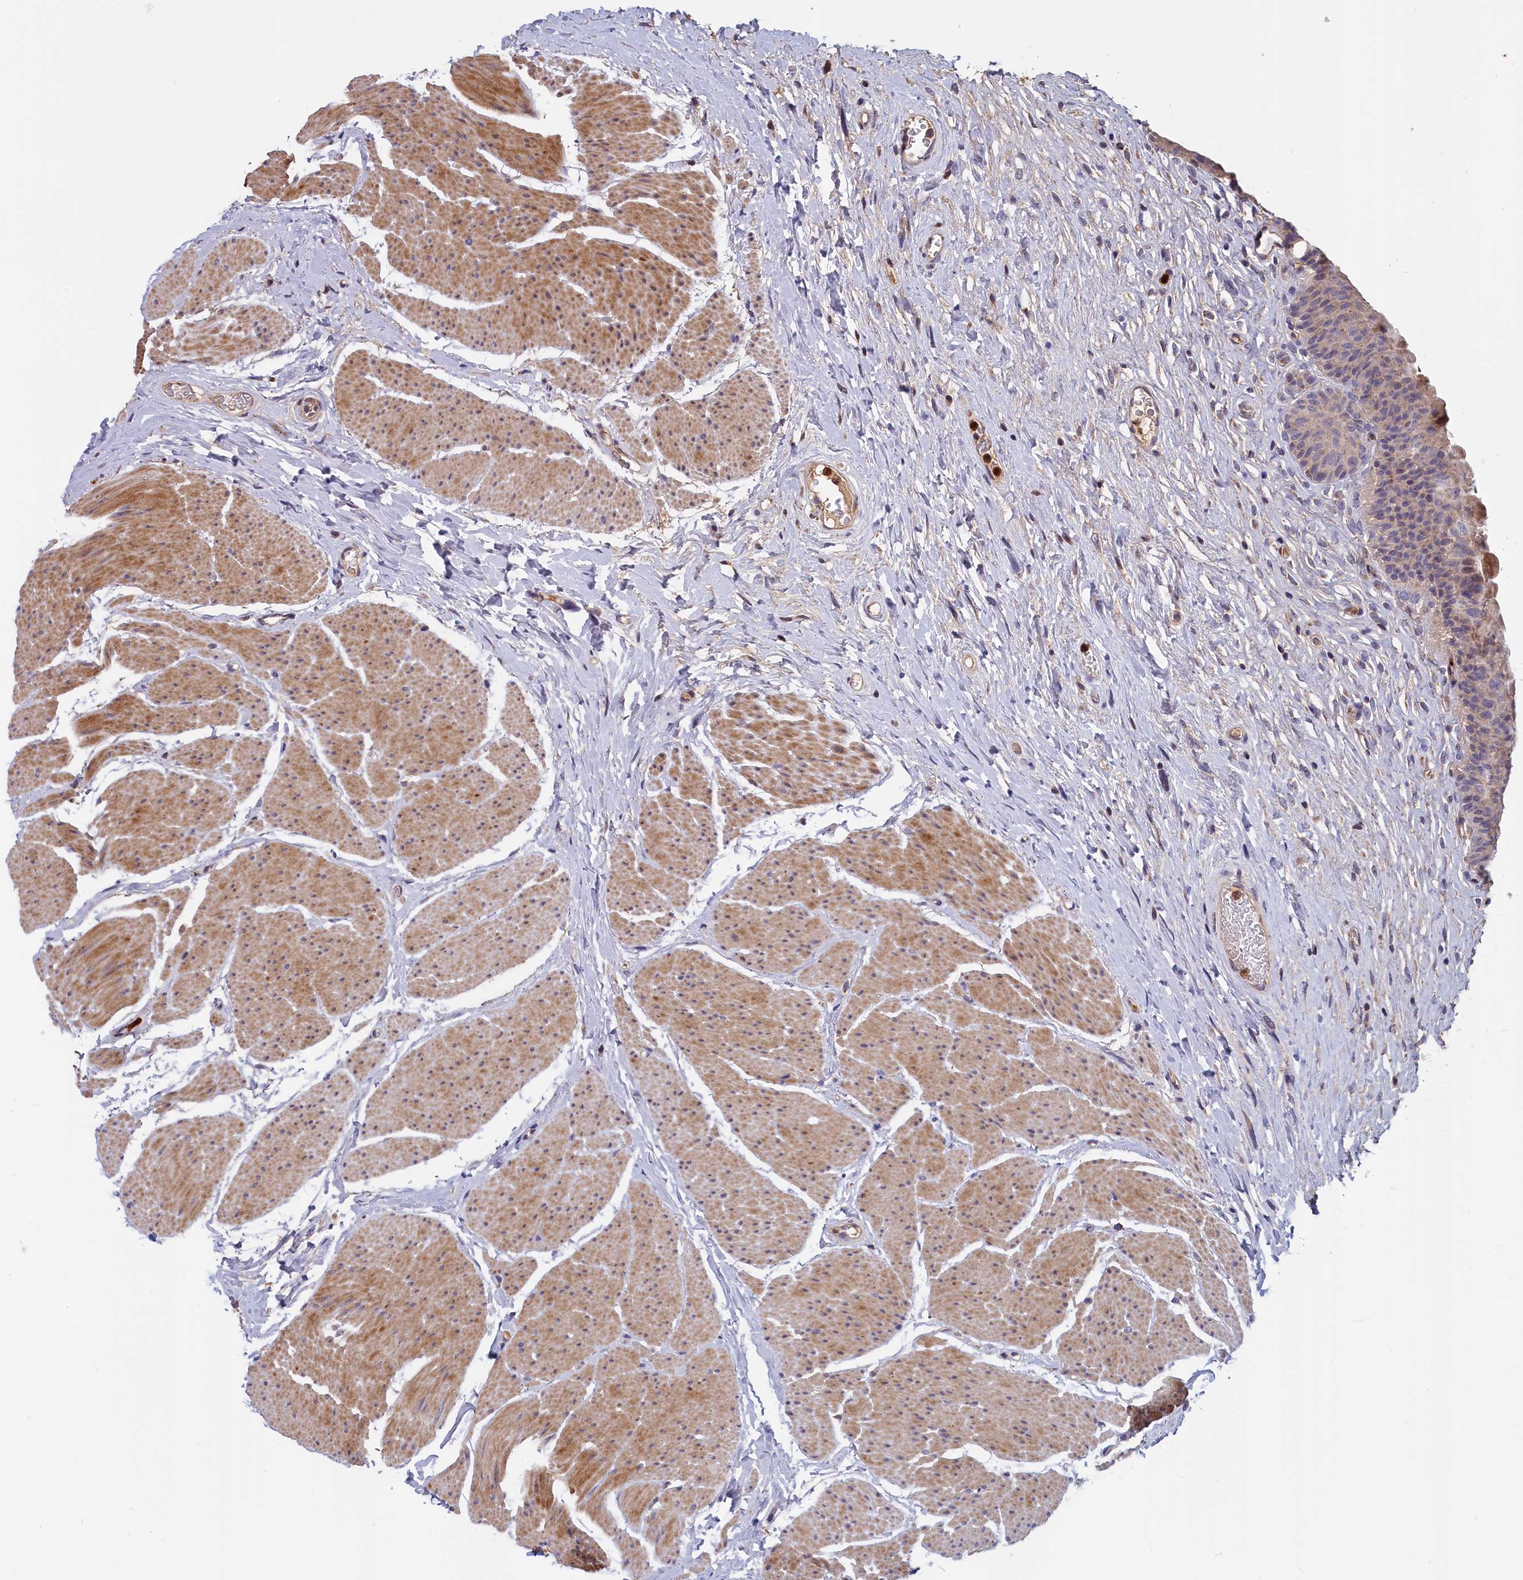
{"staining": {"intensity": "weak", "quantity": ">75%", "location": "cytoplasmic/membranous"}, "tissue": "urinary bladder", "cell_type": "Urothelial cells", "image_type": "normal", "snomed": [{"axis": "morphology", "description": "Normal tissue, NOS"}, {"axis": "topography", "description": "Urinary bladder"}], "caption": "The photomicrograph exhibits immunohistochemical staining of unremarkable urinary bladder. There is weak cytoplasmic/membranous staining is appreciated in about >75% of urothelial cells.", "gene": "EPB41L4B", "patient": {"sex": "male", "age": 74}}